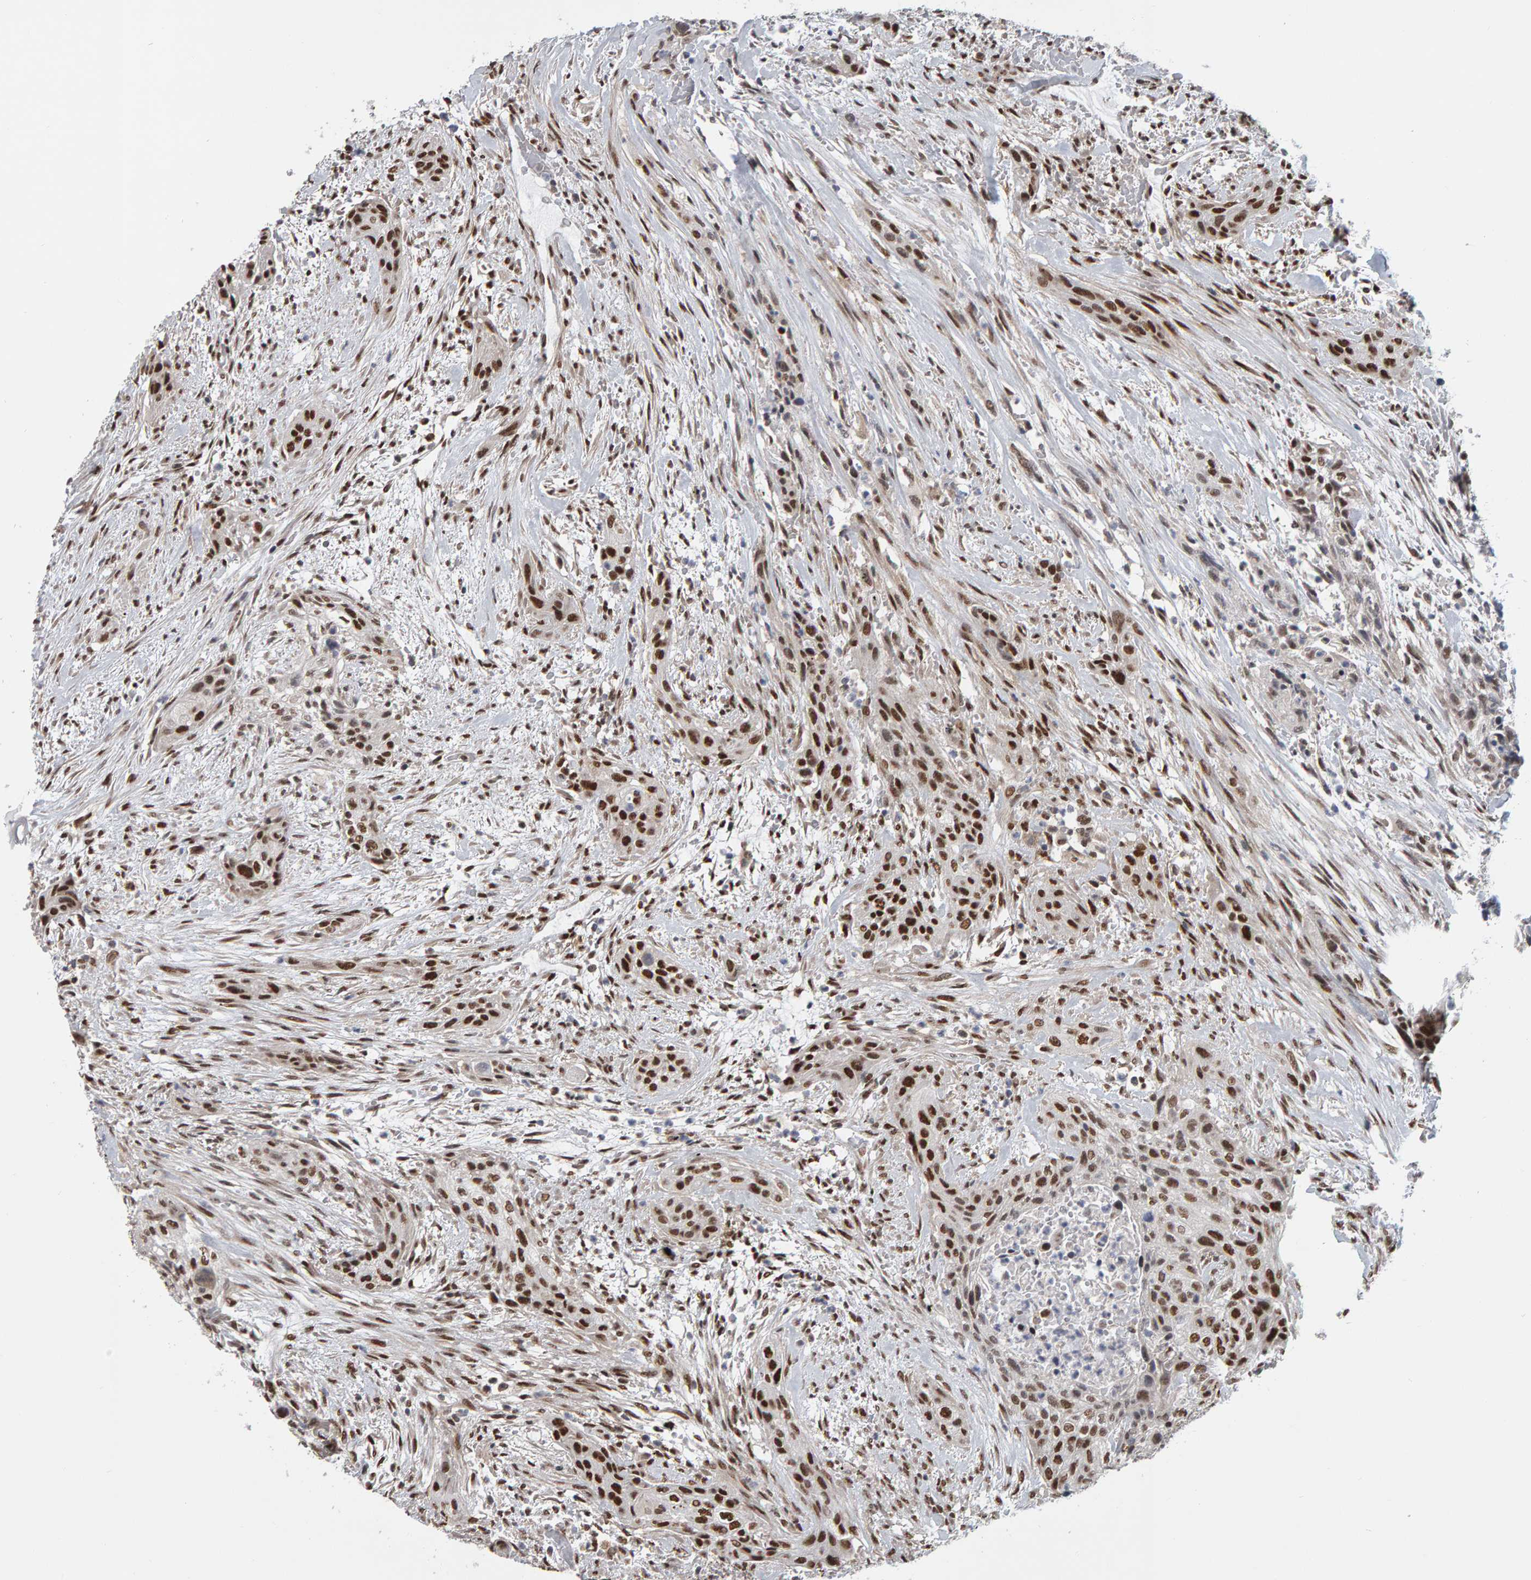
{"staining": {"intensity": "strong", "quantity": ">75%", "location": "nuclear"}, "tissue": "urothelial cancer", "cell_type": "Tumor cells", "image_type": "cancer", "snomed": [{"axis": "morphology", "description": "Urothelial carcinoma, High grade"}, {"axis": "topography", "description": "Urinary bladder"}], "caption": "DAB (3,3'-diaminobenzidine) immunohistochemical staining of urothelial carcinoma (high-grade) shows strong nuclear protein expression in about >75% of tumor cells.", "gene": "ATF7IP", "patient": {"sex": "male", "age": 35}}